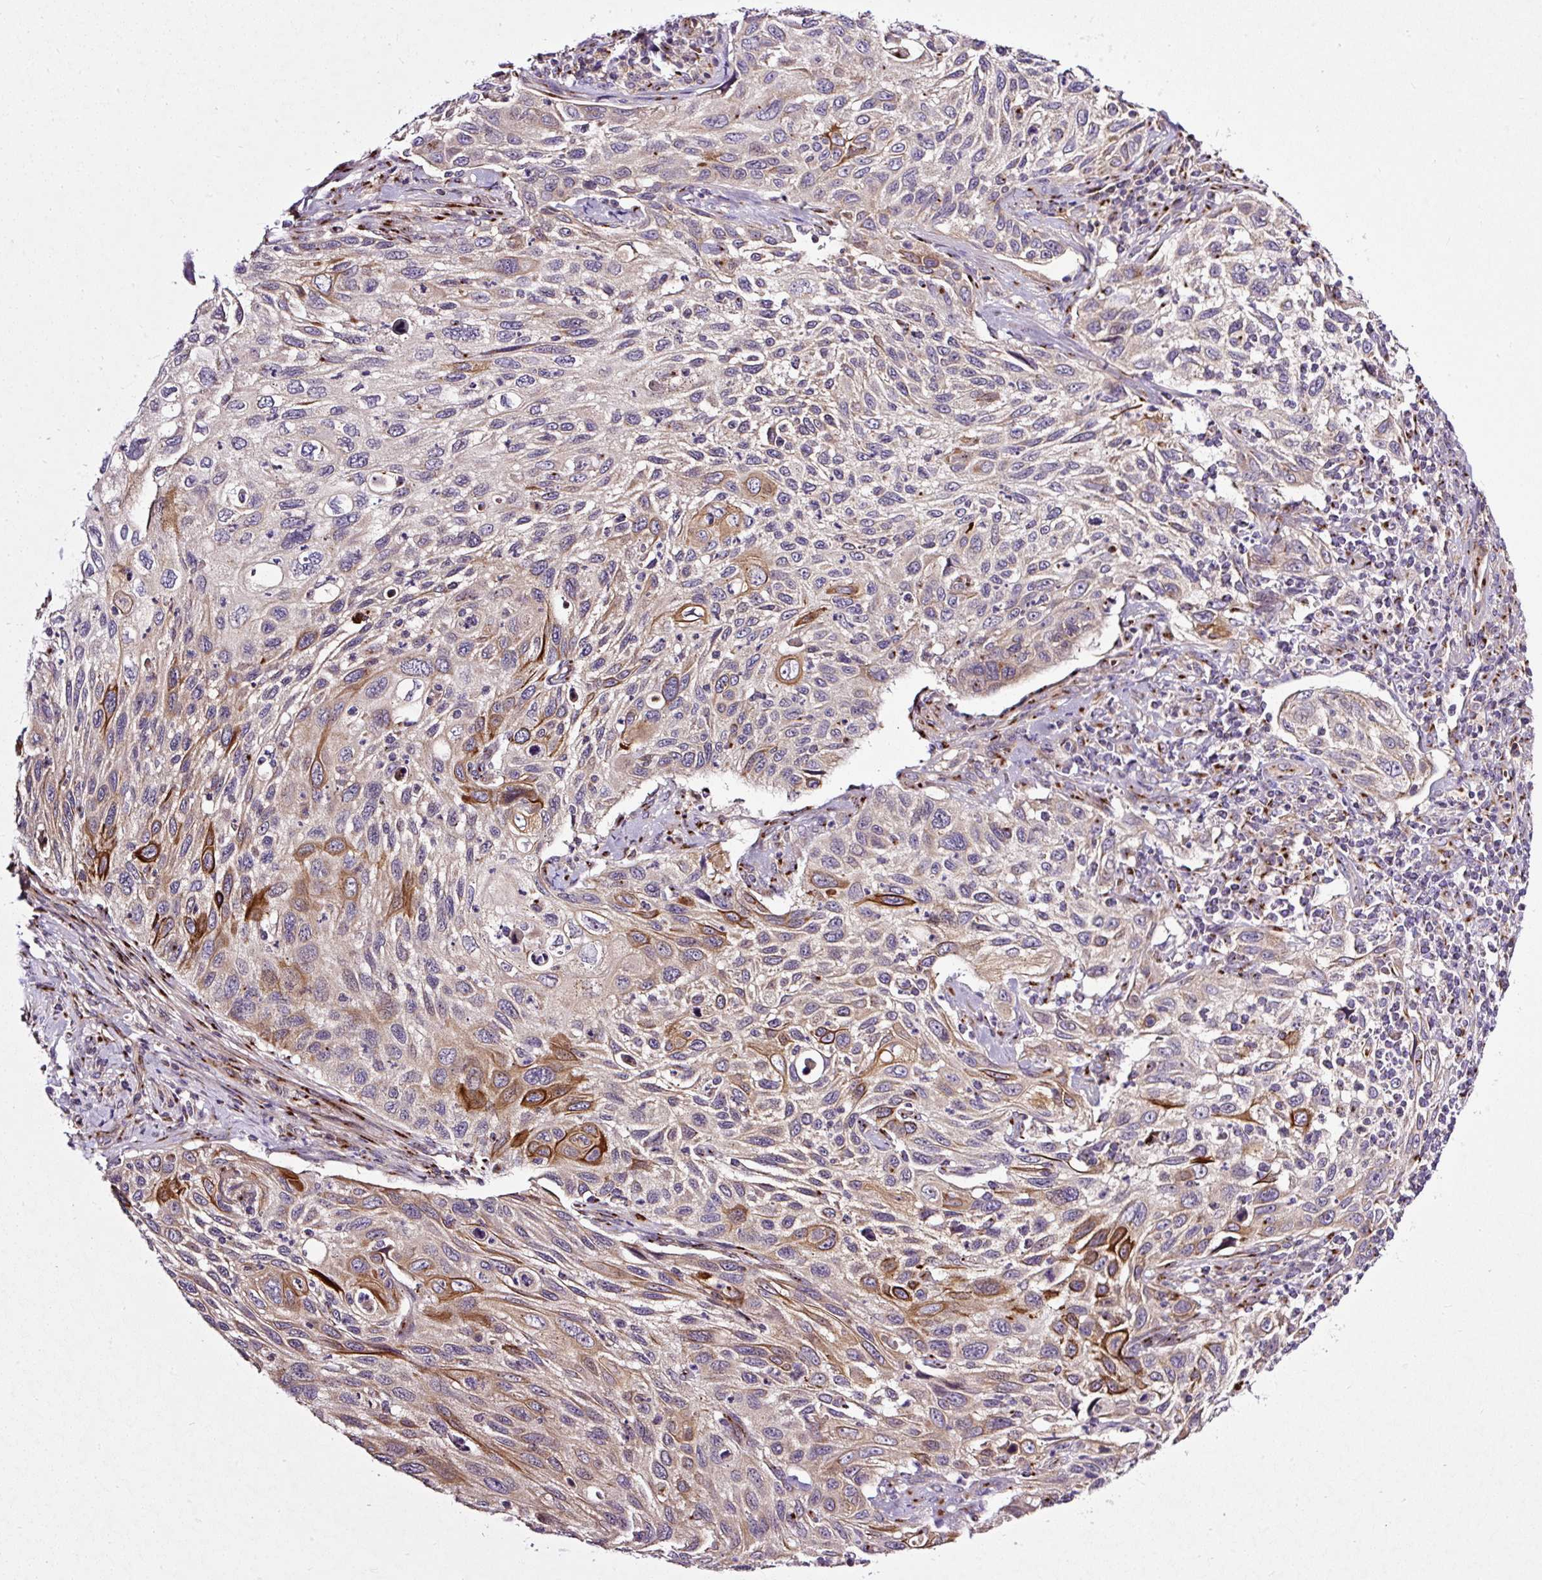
{"staining": {"intensity": "strong", "quantity": "<25%", "location": "cytoplasmic/membranous"}, "tissue": "cervical cancer", "cell_type": "Tumor cells", "image_type": "cancer", "snomed": [{"axis": "morphology", "description": "Squamous cell carcinoma, NOS"}, {"axis": "topography", "description": "Cervix"}], "caption": "The immunohistochemical stain labels strong cytoplasmic/membranous expression in tumor cells of squamous cell carcinoma (cervical) tissue.", "gene": "MSMP", "patient": {"sex": "female", "age": 70}}